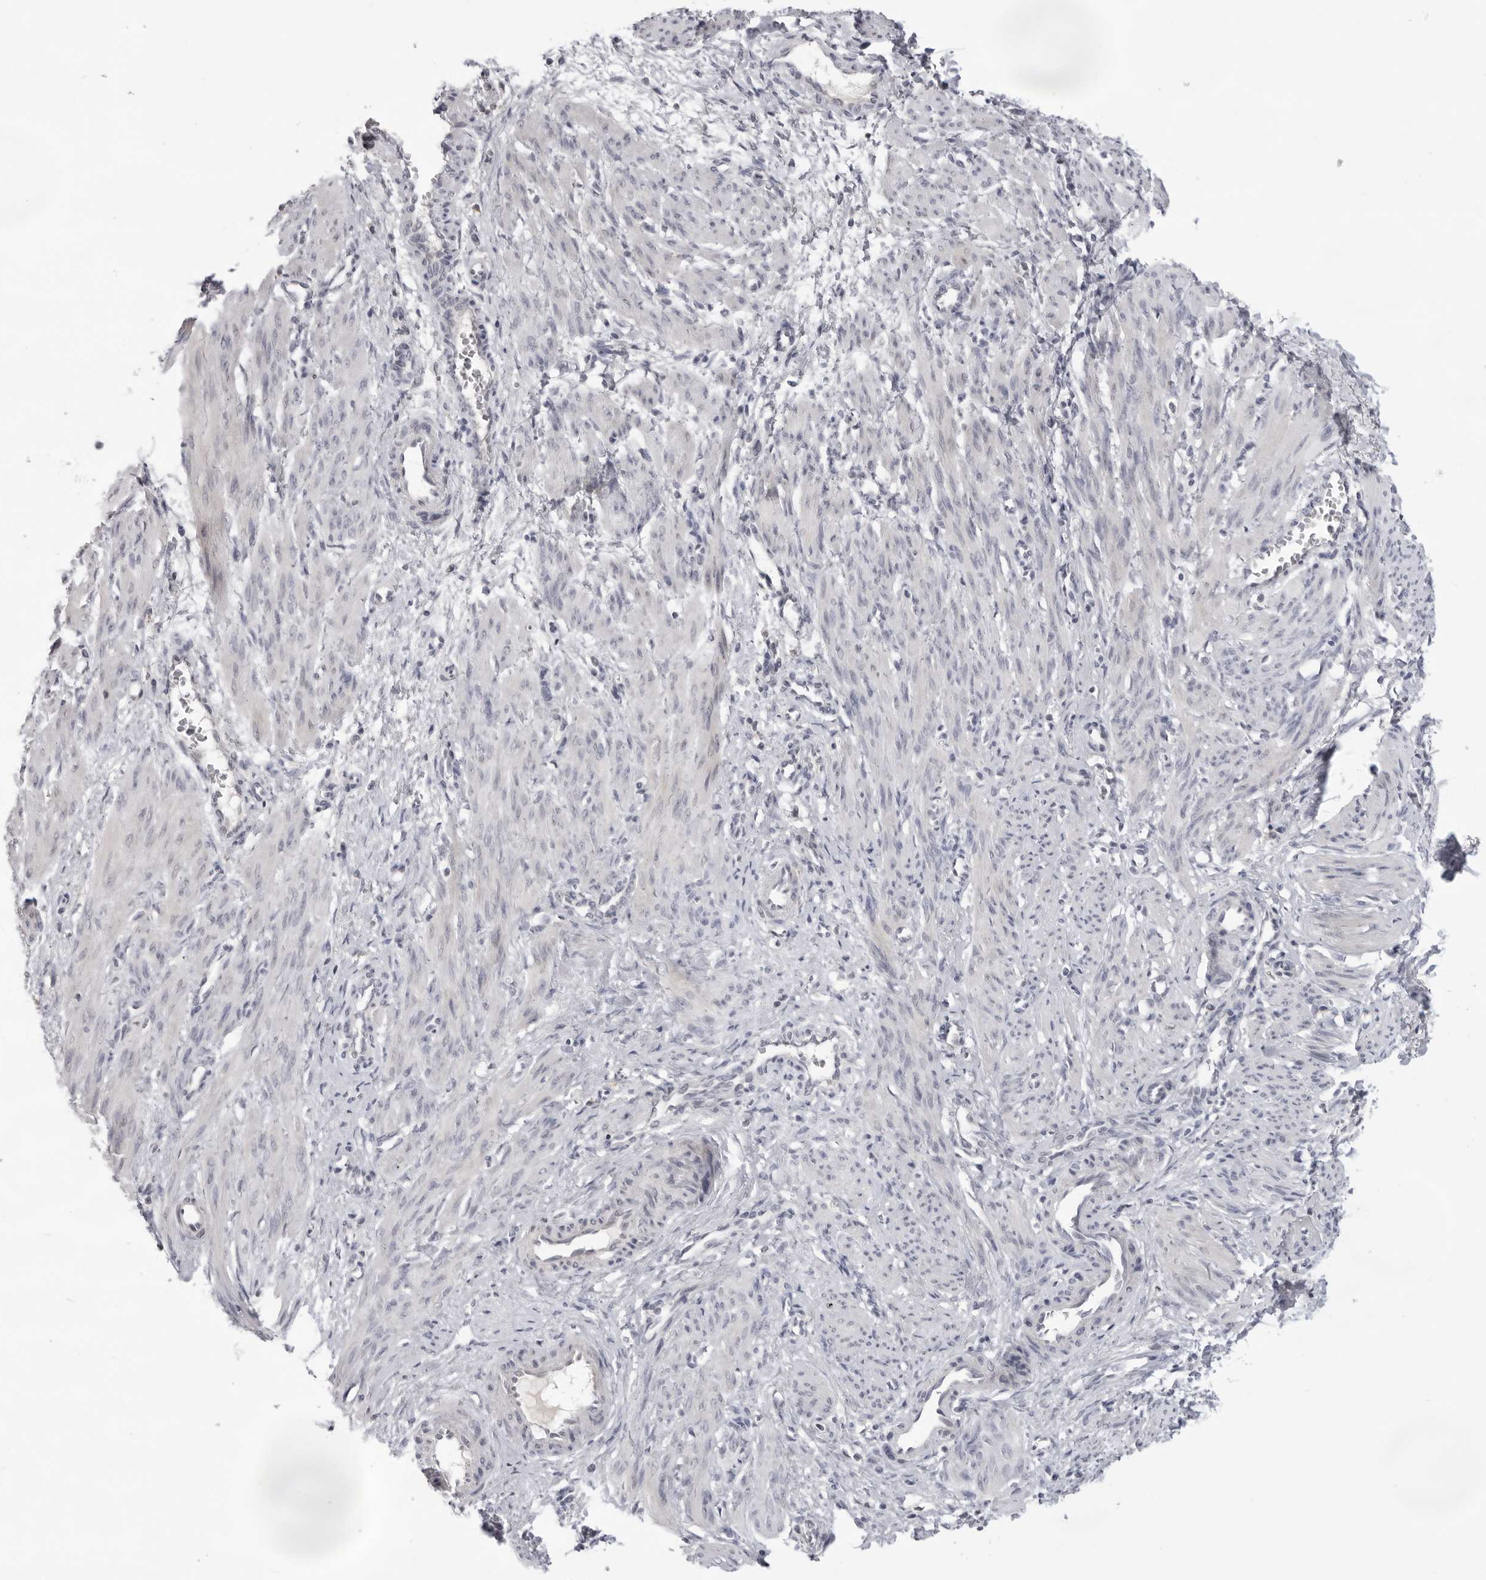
{"staining": {"intensity": "negative", "quantity": "none", "location": "none"}, "tissue": "smooth muscle", "cell_type": "Smooth muscle cells", "image_type": "normal", "snomed": [{"axis": "morphology", "description": "Normal tissue, NOS"}, {"axis": "topography", "description": "Endometrium"}], "caption": "Immunohistochemistry histopathology image of benign smooth muscle stained for a protein (brown), which exhibits no positivity in smooth muscle cells. Brightfield microscopy of immunohistochemistry (IHC) stained with DAB (3,3'-diaminobenzidine) (brown) and hematoxylin (blue), captured at high magnification.", "gene": "ACP6", "patient": {"sex": "female", "age": 33}}